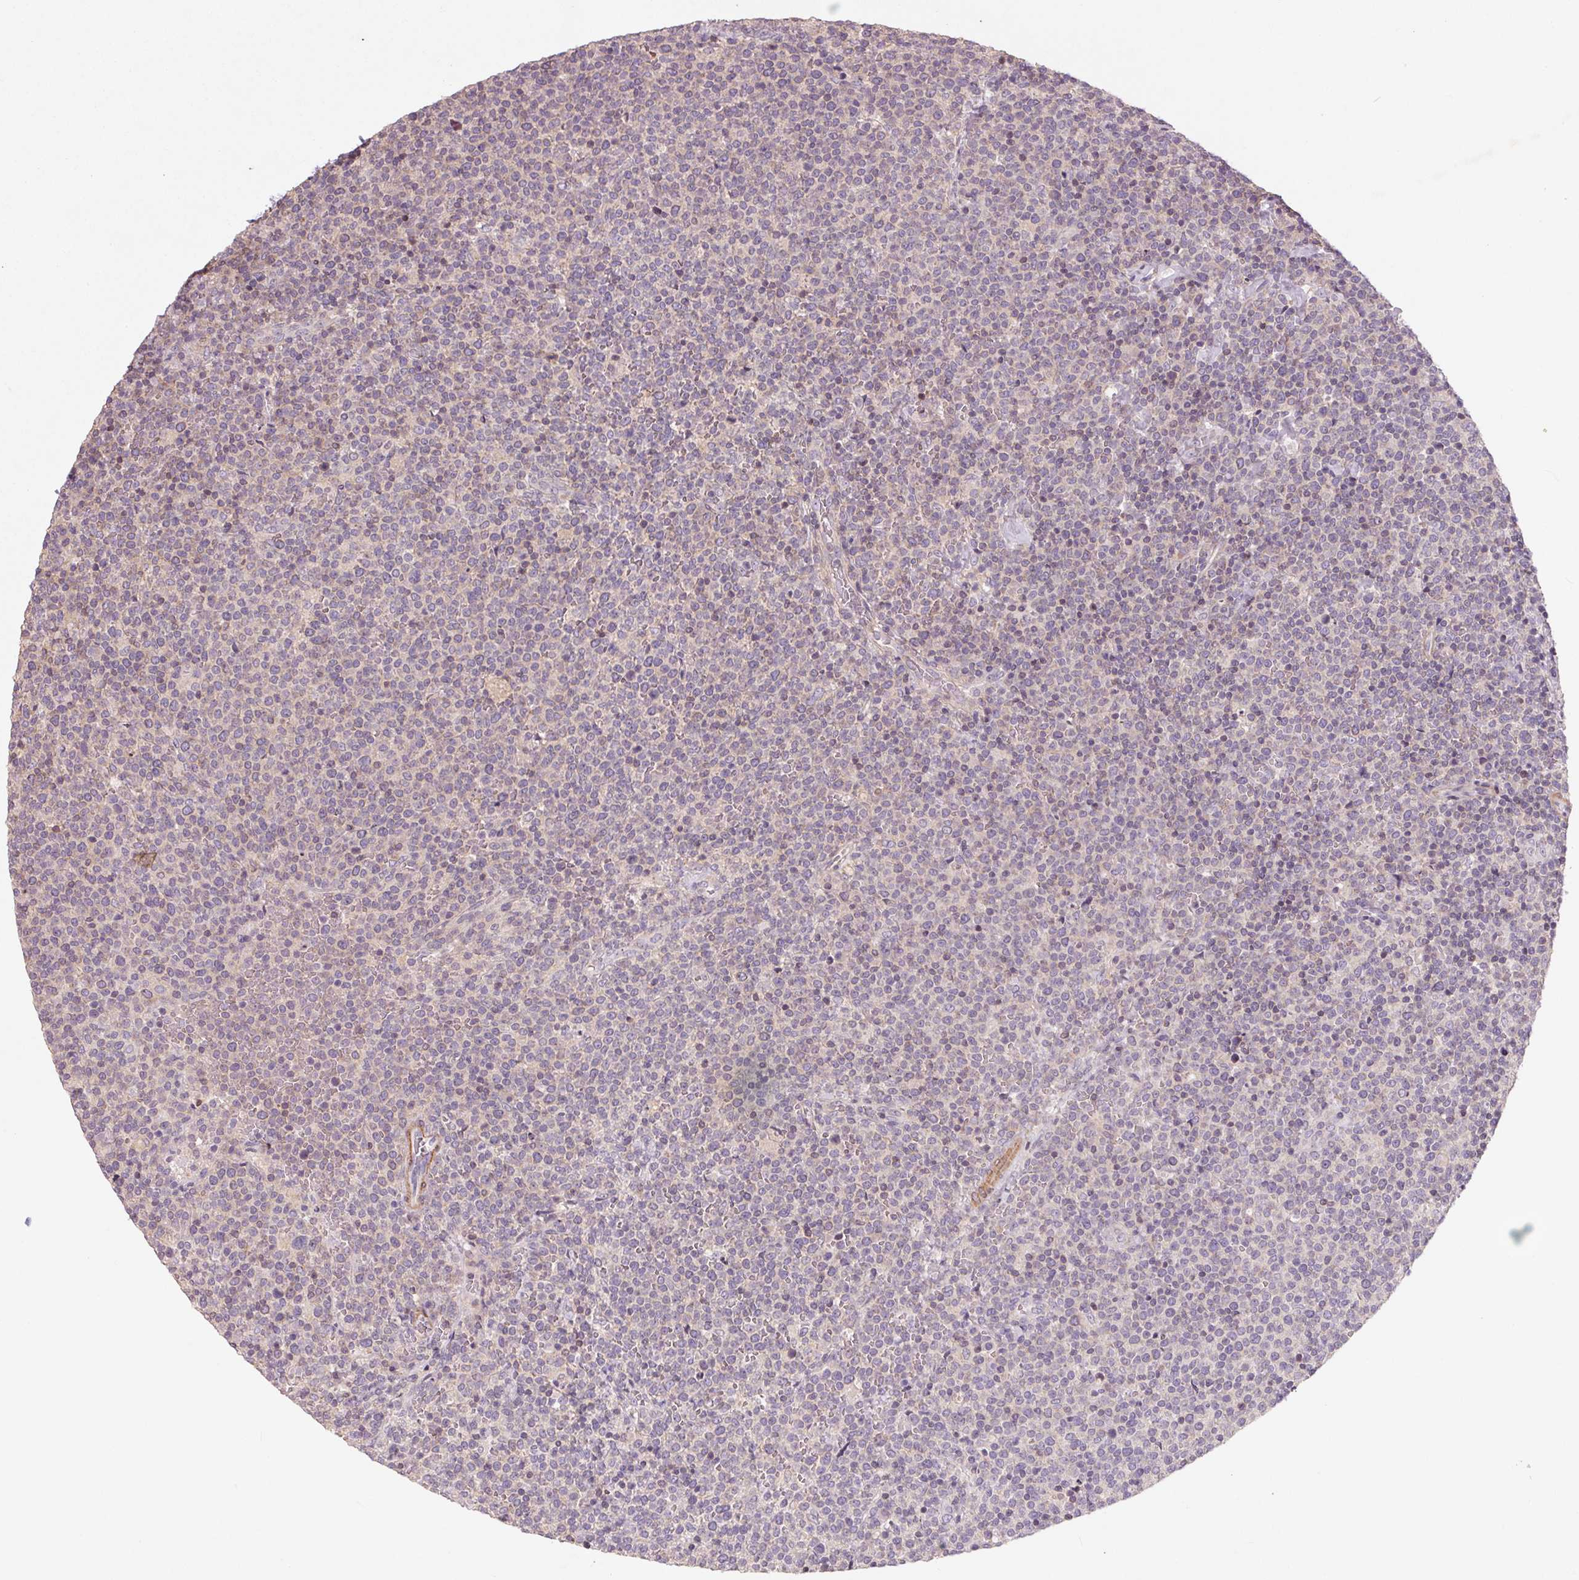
{"staining": {"intensity": "negative", "quantity": "none", "location": "none"}, "tissue": "lymphoma", "cell_type": "Tumor cells", "image_type": "cancer", "snomed": [{"axis": "morphology", "description": "Malignant lymphoma, non-Hodgkin's type, High grade"}, {"axis": "topography", "description": "Lymph node"}], "caption": "This is a photomicrograph of immunohistochemistry (IHC) staining of high-grade malignant lymphoma, non-Hodgkin's type, which shows no positivity in tumor cells.", "gene": "KCNK15", "patient": {"sex": "male", "age": 61}}